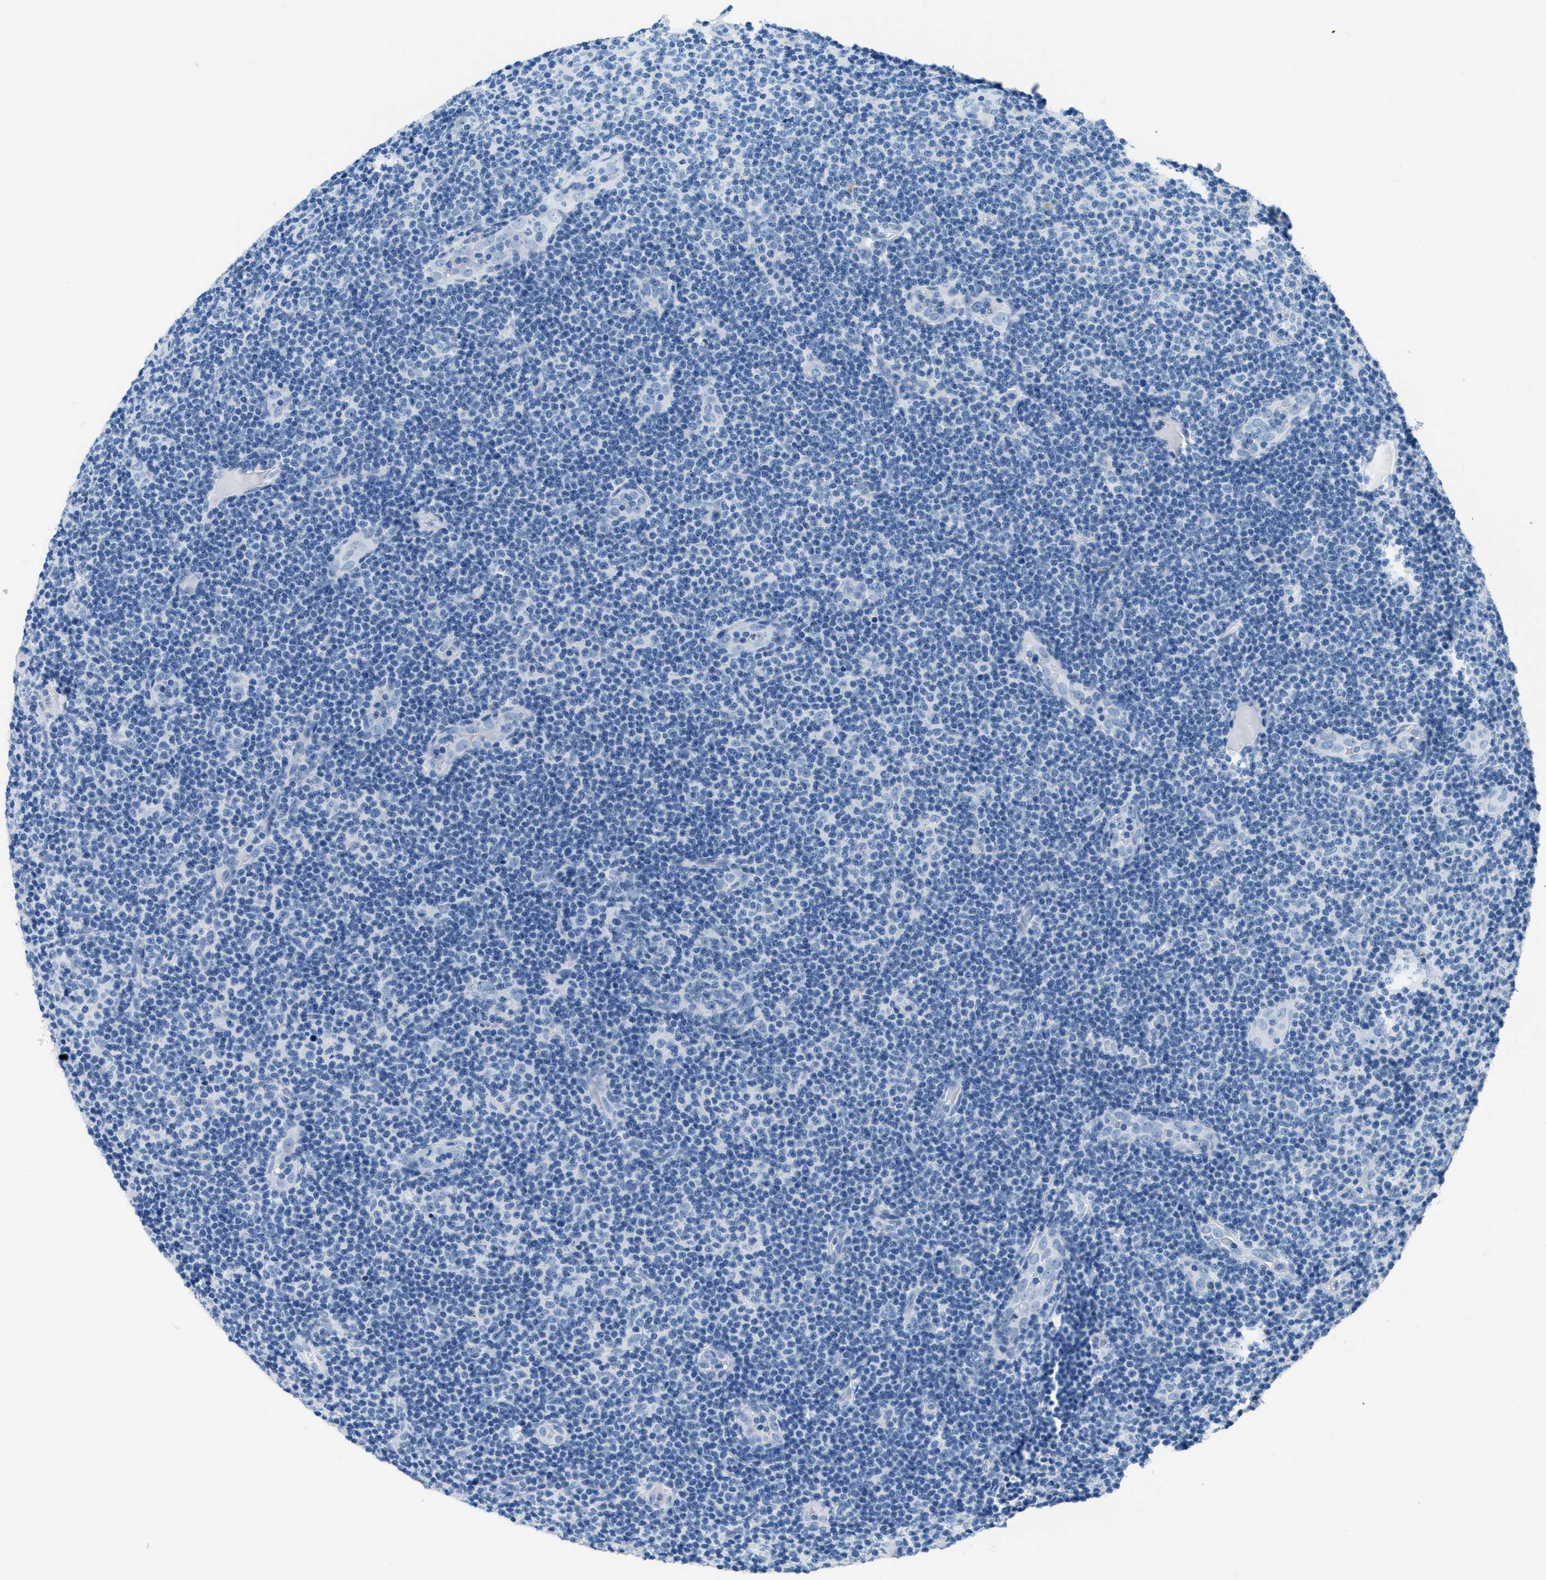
{"staining": {"intensity": "negative", "quantity": "none", "location": "none"}, "tissue": "lymphoma", "cell_type": "Tumor cells", "image_type": "cancer", "snomed": [{"axis": "morphology", "description": "Malignant lymphoma, non-Hodgkin's type, Low grade"}, {"axis": "topography", "description": "Lymph node"}], "caption": "Malignant lymphoma, non-Hodgkin's type (low-grade) was stained to show a protein in brown. There is no significant positivity in tumor cells.", "gene": "MGARP", "patient": {"sex": "male", "age": 83}}